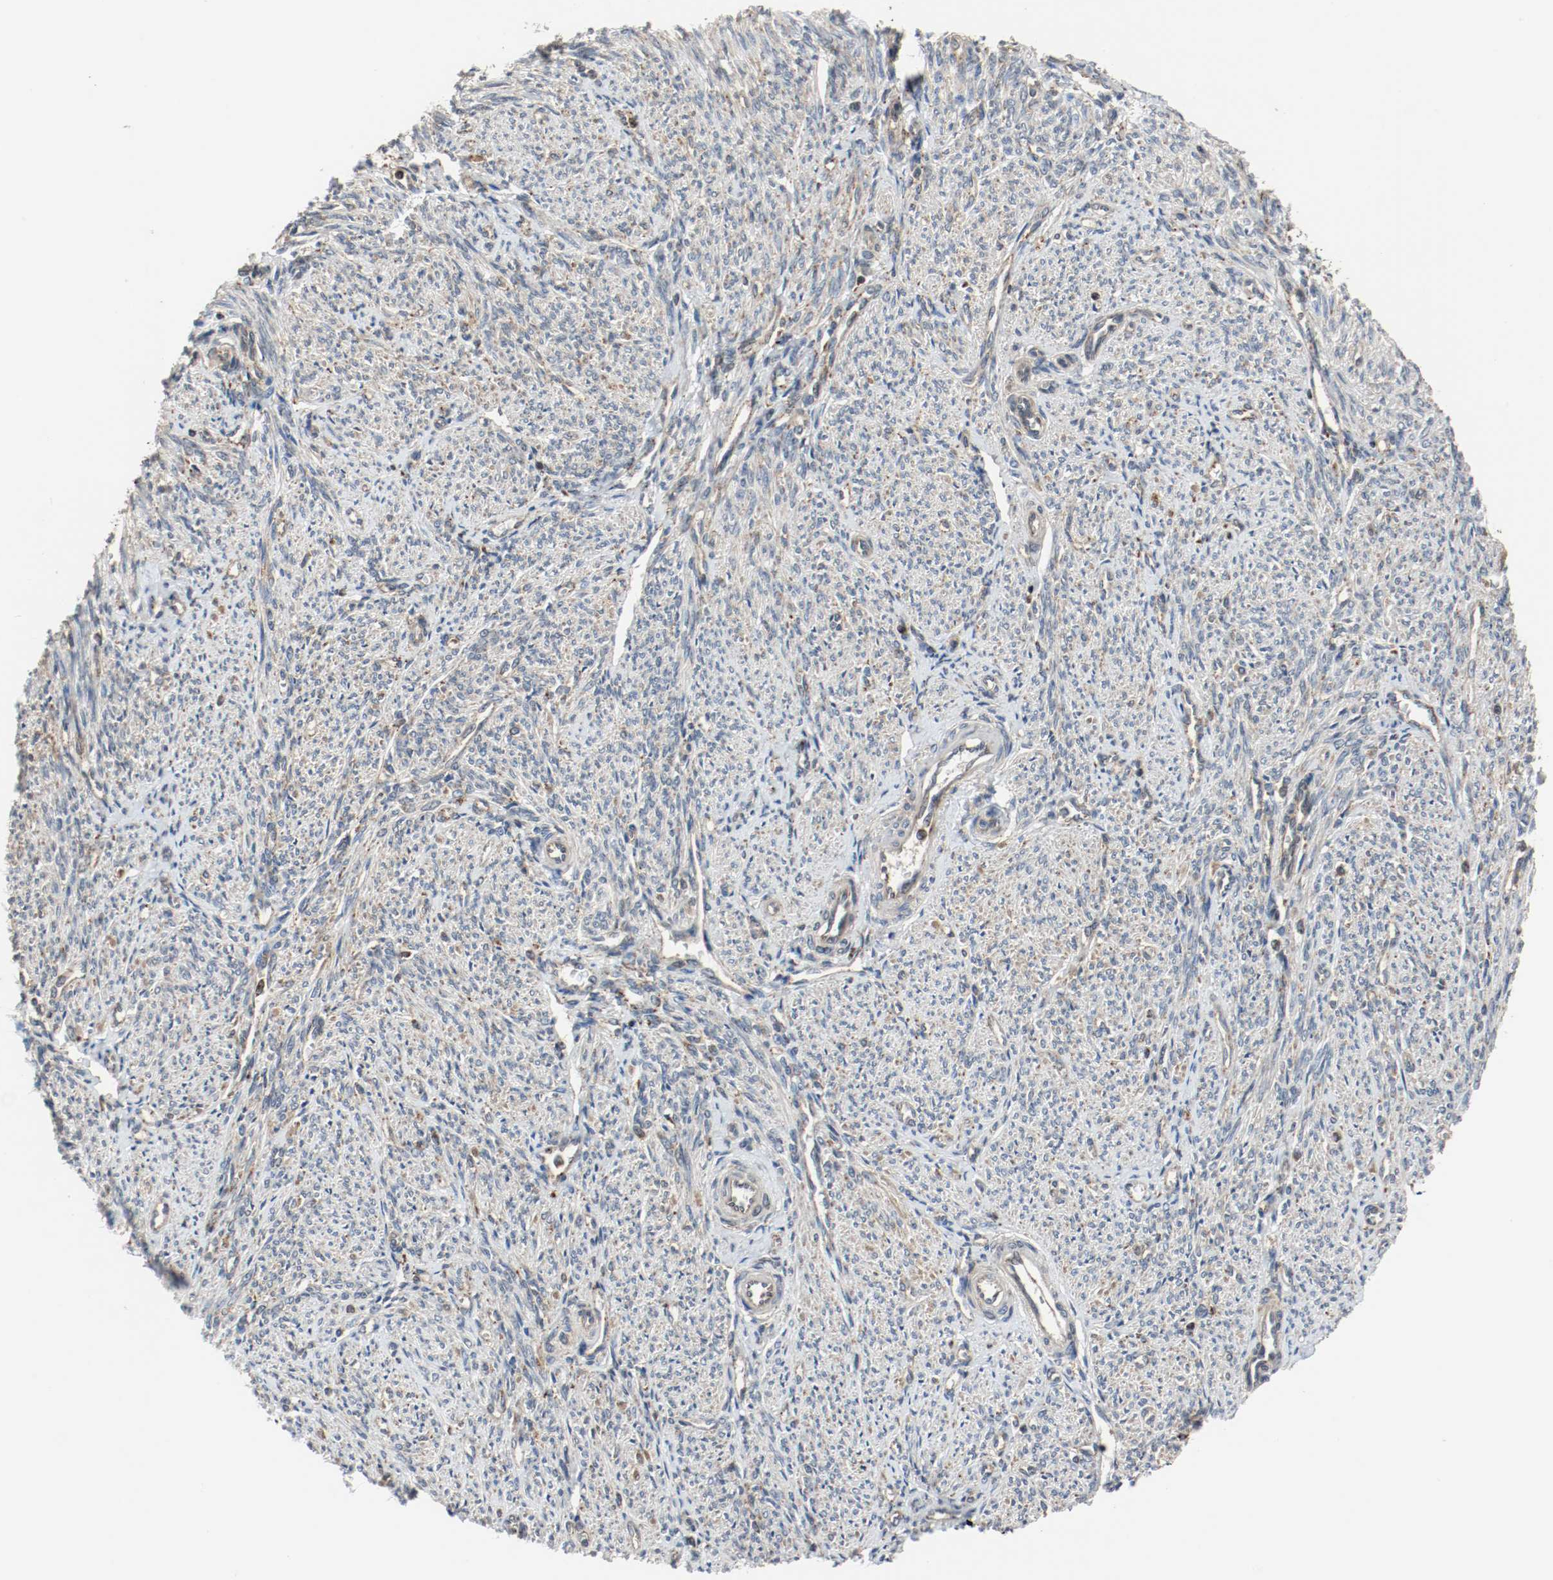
{"staining": {"intensity": "moderate", "quantity": ">75%", "location": "cytoplasmic/membranous"}, "tissue": "smooth muscle", "cell_type": "Smooth muscle cells", "image_type": "normal", "snomed": [{"axis": "morphology", "description": "Normal tissue, NOS"}, {"axis": "topography", "description": "Smooth muscle"}], "caption": "IHC photomicrograph of unremarkable smooth muscle: human smooth muscle stained using immunohistochemistry (IHC) reveals medium levels of moderate protein expression localized specifically in the cytoplasmic/membranous of smooth muscle cells, appearing as a cytoplasmic/membranous brown color.", "gene": "LAMP2", "patient": {"sex": "female", "age": 65}}